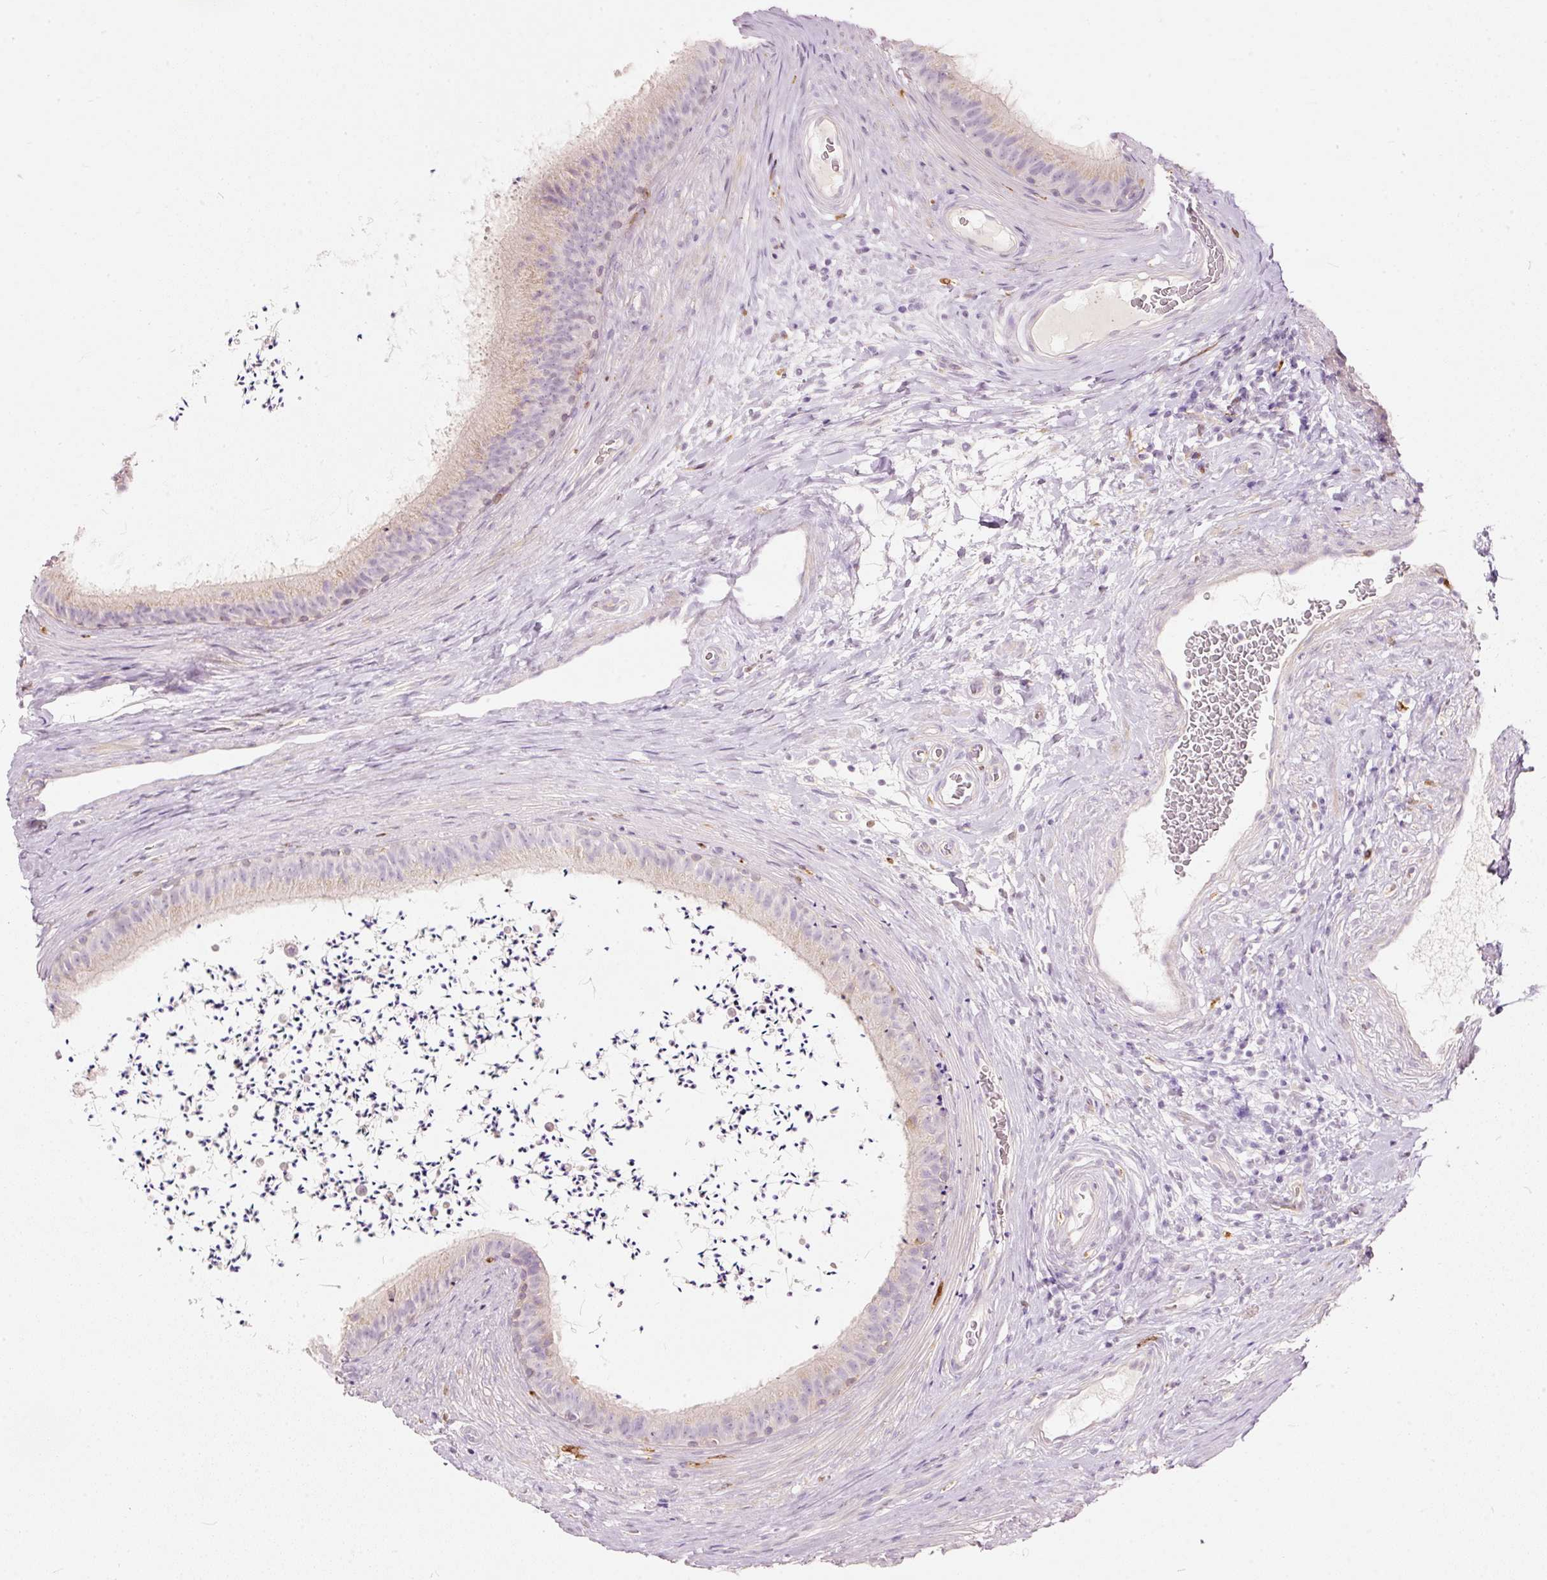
{"staining": {"intensity": "negative", "quantity": "none", "location": "none"}, "tissue": "epididymis", "cell_type": "Glandular cells", "image_type": "normal", "snomed": [{"axis": "morphology", "description": "Normal tissue, NOS"}, {"axis": "topography", "description": "Testis"}, {"axis": "topography", "description": "Epididymis"}], "caption": "This photomicrograph is of benign epididymis stained with IHC to label a protein in brown with the nuclei are counter-stained blue. There is no staining in glandular cells.", "gene": "MTHFD2", "patient": {"sex": "male", "age": 41}}